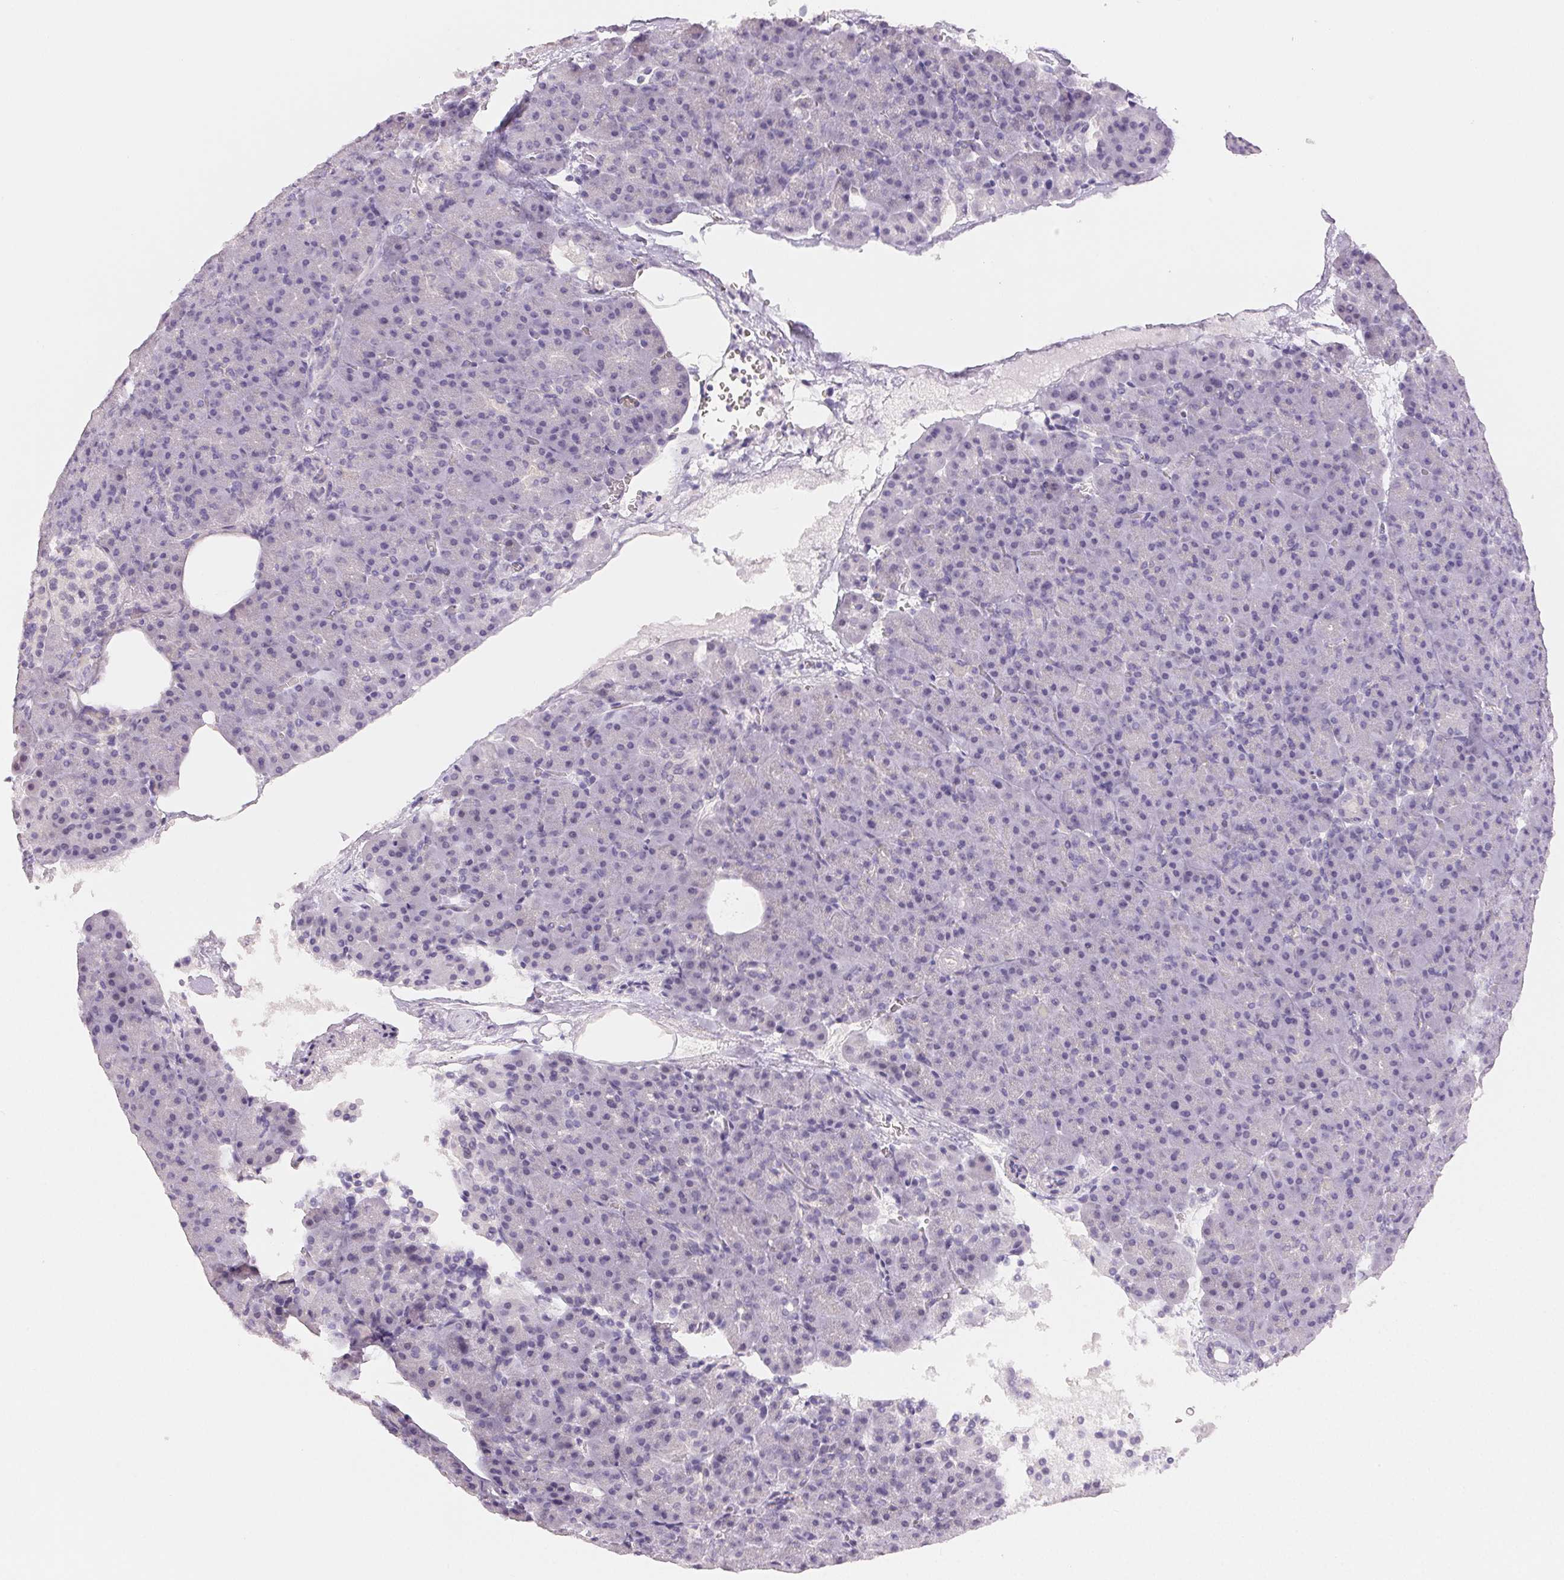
{"staining": {"intensity": "negative", "quantity": "none", "location": "none"}, "tissue": "pancreas", "cell_type": "Exocrine glandular cells", "image_type": "normal", "snomed": [{"axis": "morphology", "description": "Normal tissue, NOS"}, {"axis": "topography", "description": "Pancreas"}], "caption": "This photomicrograph is of benign pancreas stained with immunohistochemistry to label a protein in brown with the nuclei are counter-stained blue. There is no positivity in exocrine glandular cells.", "gene": "BPIFB2", "patient": {"sex": "female", "age": 74}}